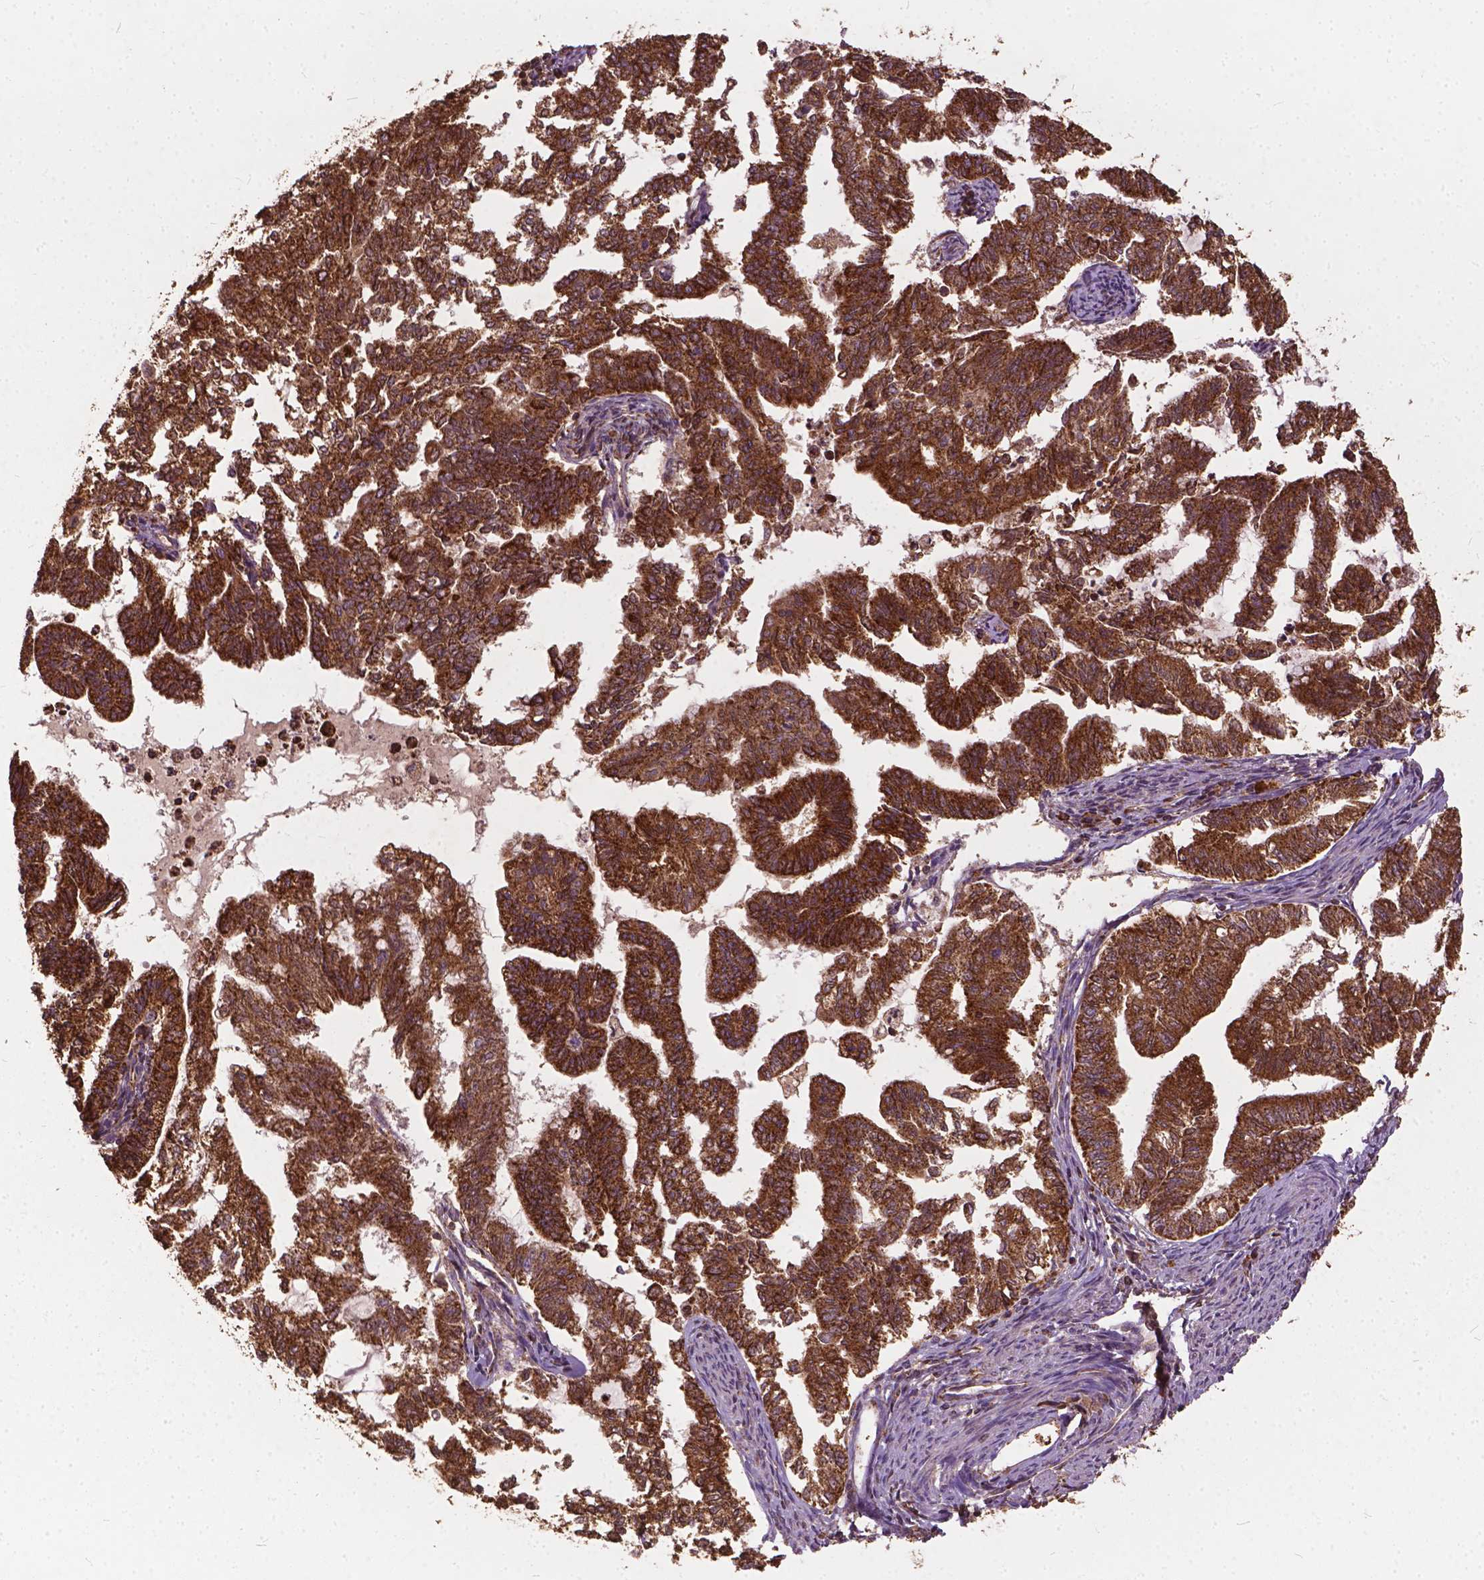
{"staining": {"intensity": "strong", "quantity": ">75%", "location": "cytoplasmic/membranous"}, "tissue": "endometrial cancer", "cell_type": "Tumor cells", "image_type": "cancer", "snomed": [{"axis": "morphology", "description": "Adenocarcinoma, NOS"}, {"axis": "topography", "description": "Endometrium"}], "caption": "Strong cytoplasmic/membranous protein expression is appreciated in approximately >75% of tumor cells in endometrial cancer (adenocarcinoma).", "gene": "UBXN2A", "patient": {"sex": "female", "age": 79}}